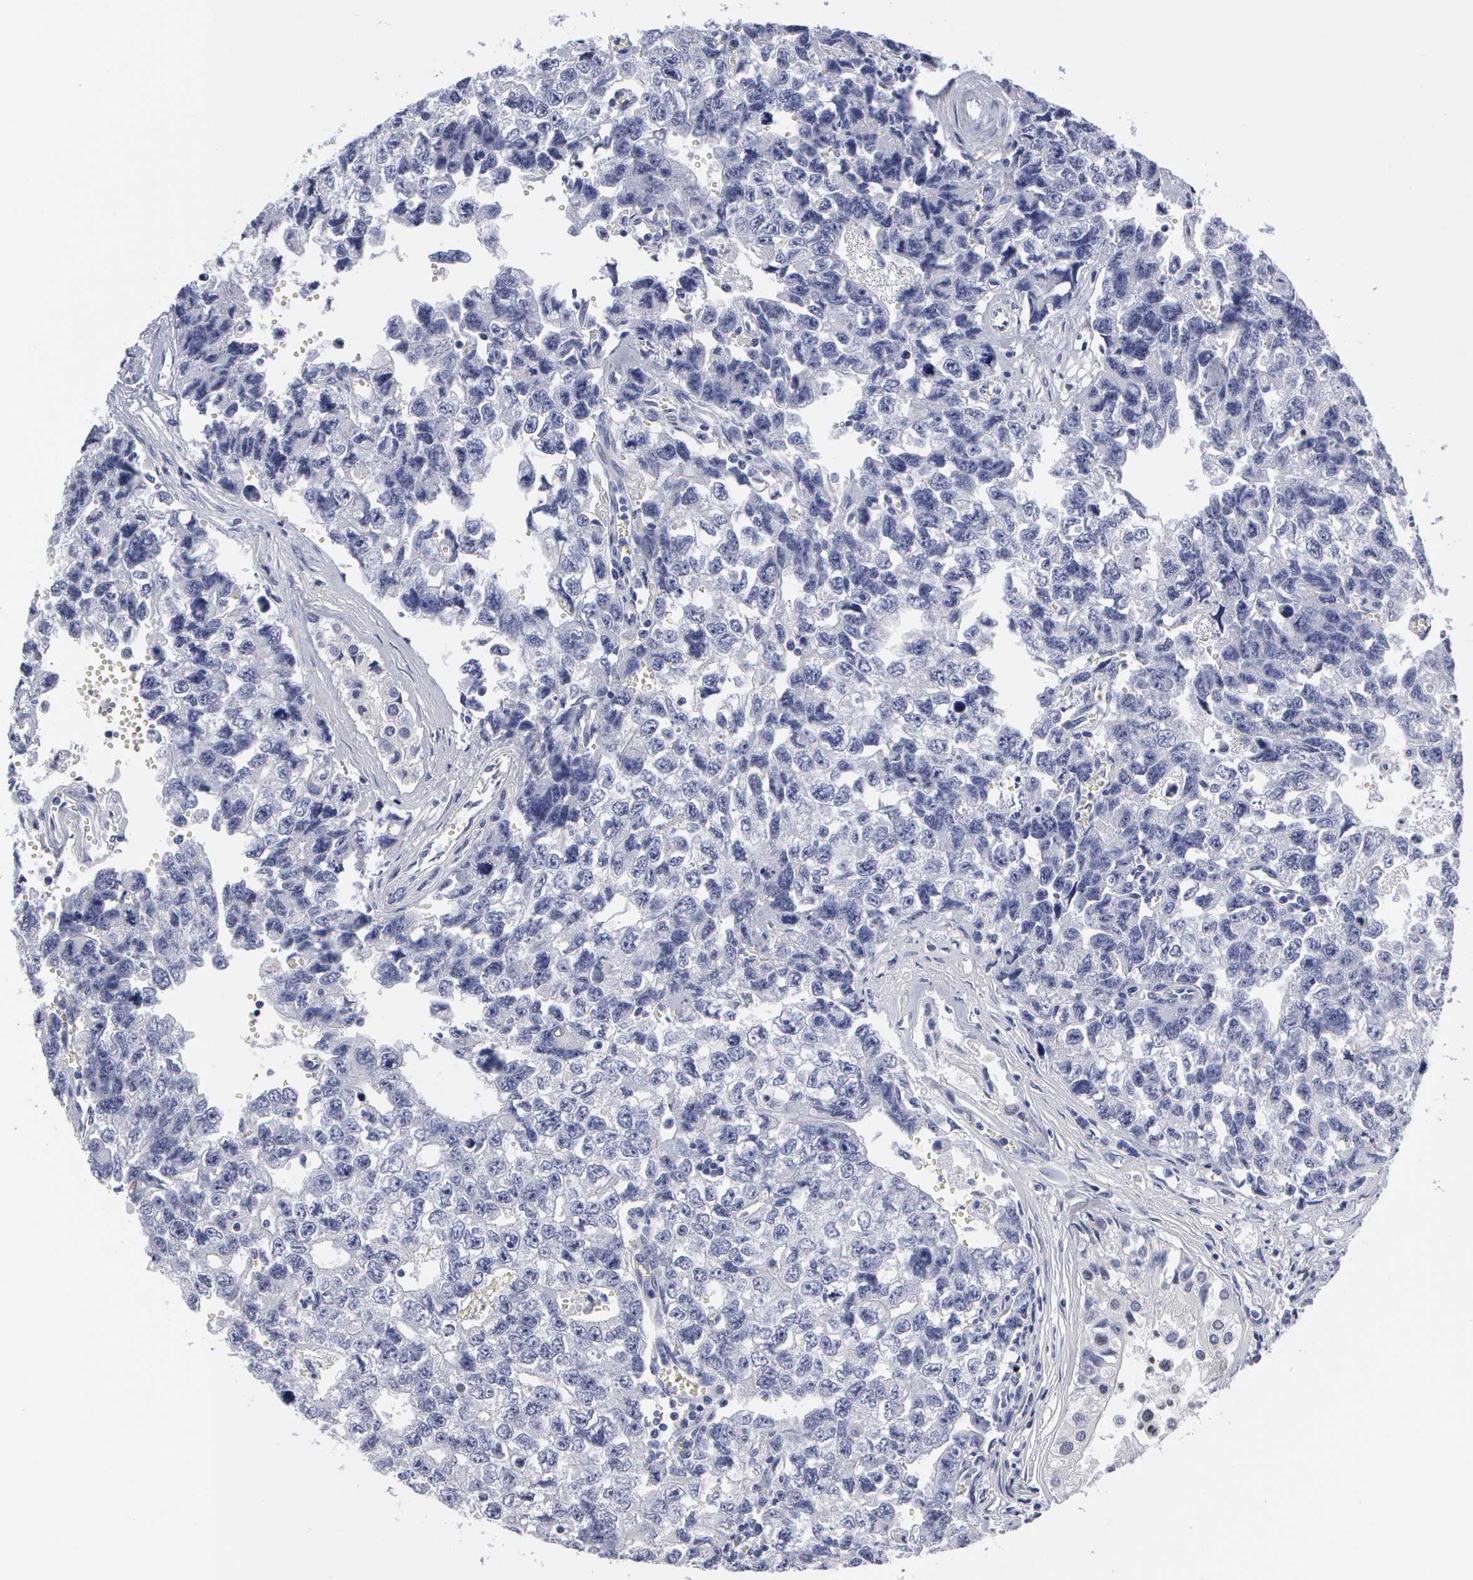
{"staining": {"intensity": "negative", "quantity": "none", "location": "none"}, "tissue": "testis cancer", "cell_type": "Tumor cells", "image_type": "cancer", "snomed": [{"axis": "morphology", "description": "Carcinoma, Embryonal, NOS"}, {"axis": "topography", "description": "Testis"}], "caption": "There is no significant positivity in tumor cells of testis embryonal carcinoma. Brightfield microscopy of immunohistochemistry stained with DAB (3,3'-diaminobenzidine) (brown) and hematoxylin (blue), captured at high magnification.", "gene": "SMC1B", "patient": {"sex": "male", "age": 31}}